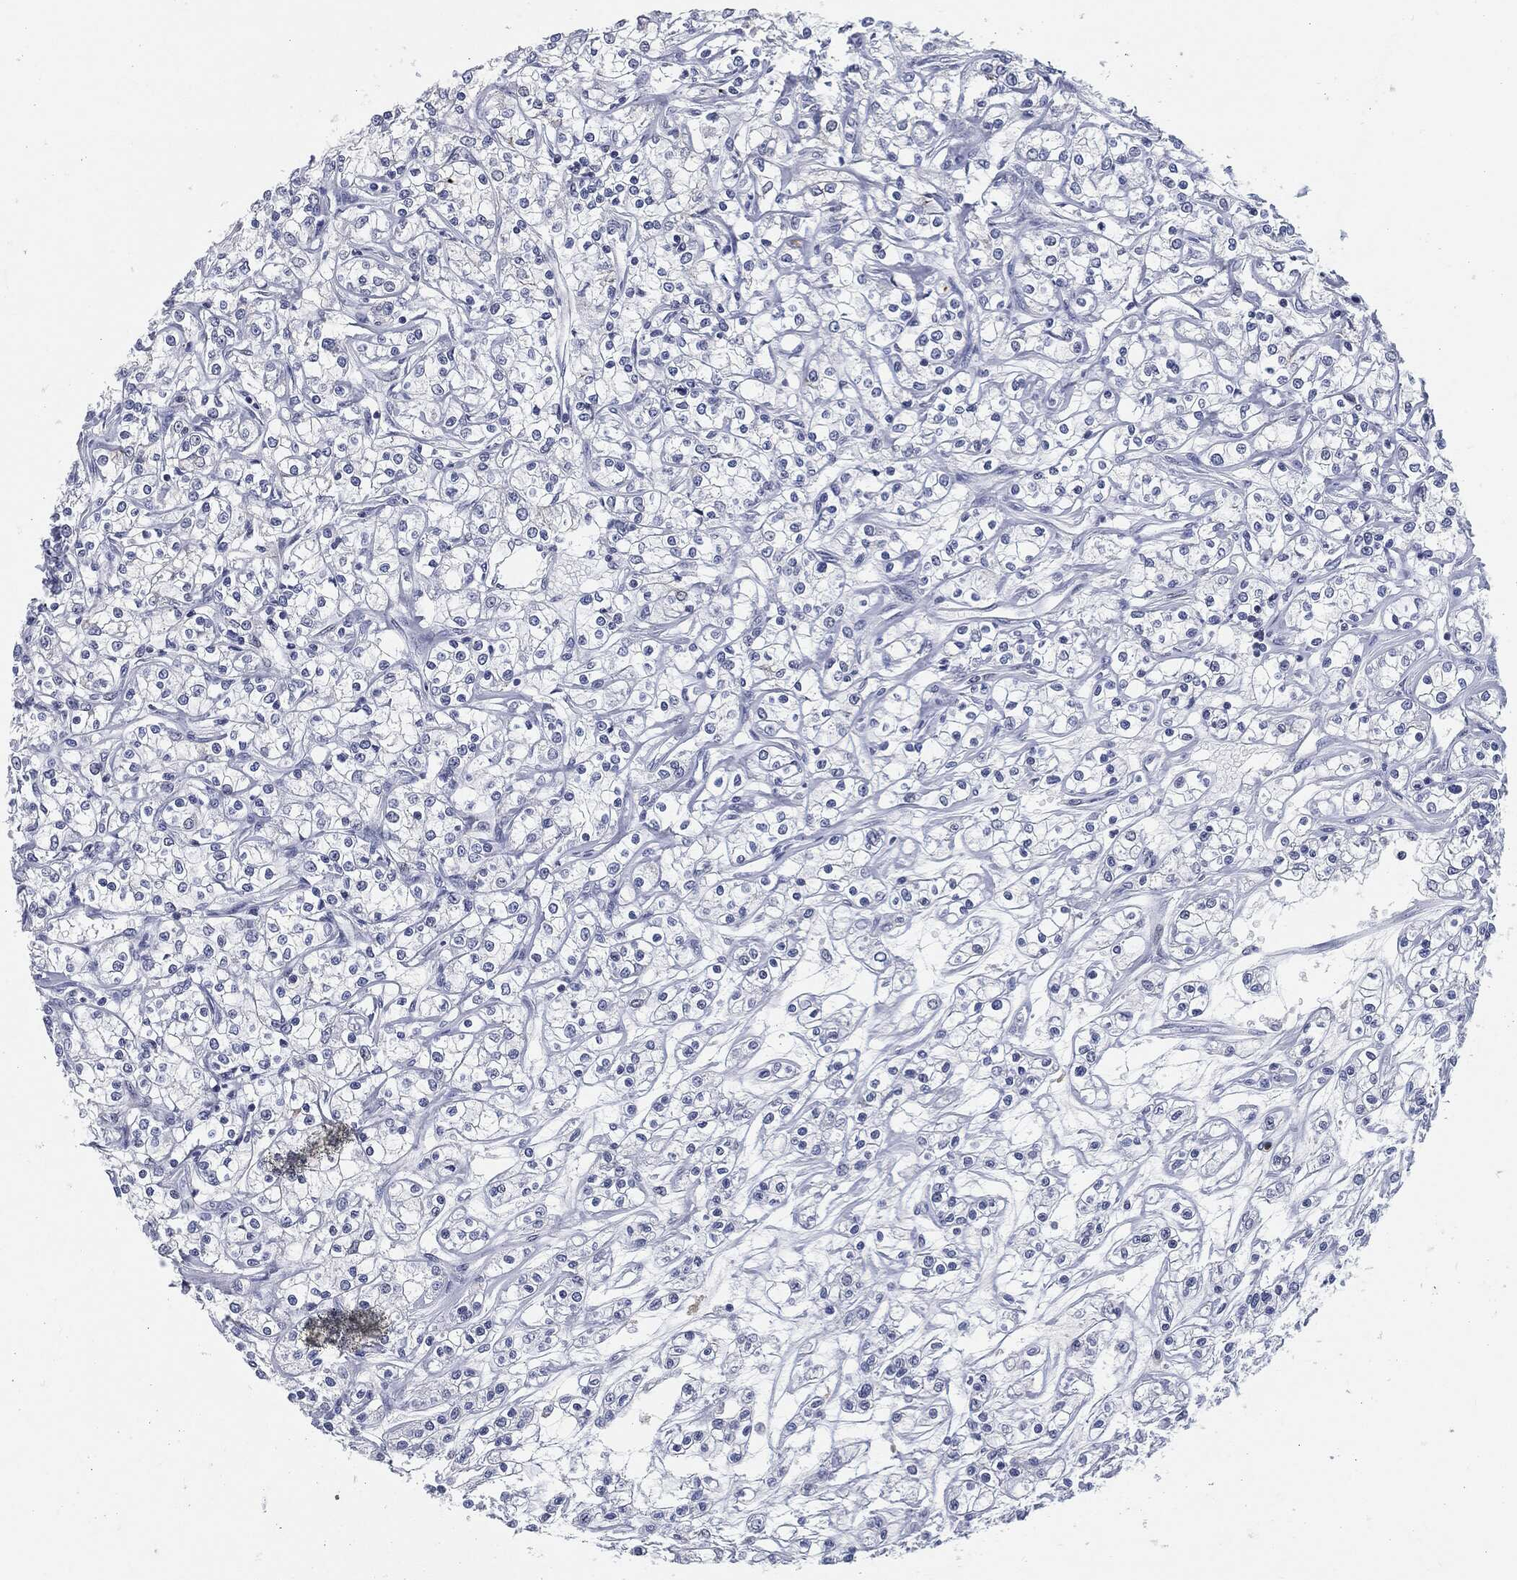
{"staining": {"intensity": "negative", "quantity": "none", "location": "none"}, "tissue": "renal cancer", "cell_type": "Tumor cells", "image_type": "cancer", "snomed": [{"axis": "morphology", "description": "Adenocarcinoma, NOS"}, {"axis": "topography", "description": "Kidney"}], "caption": "DAB immunohistochemical staining of human renal adenocarcinoma exhibits no significant positivity in tumor cells.", "gene": "PROM1", "patient": {"sex": "female", "age": 59}}